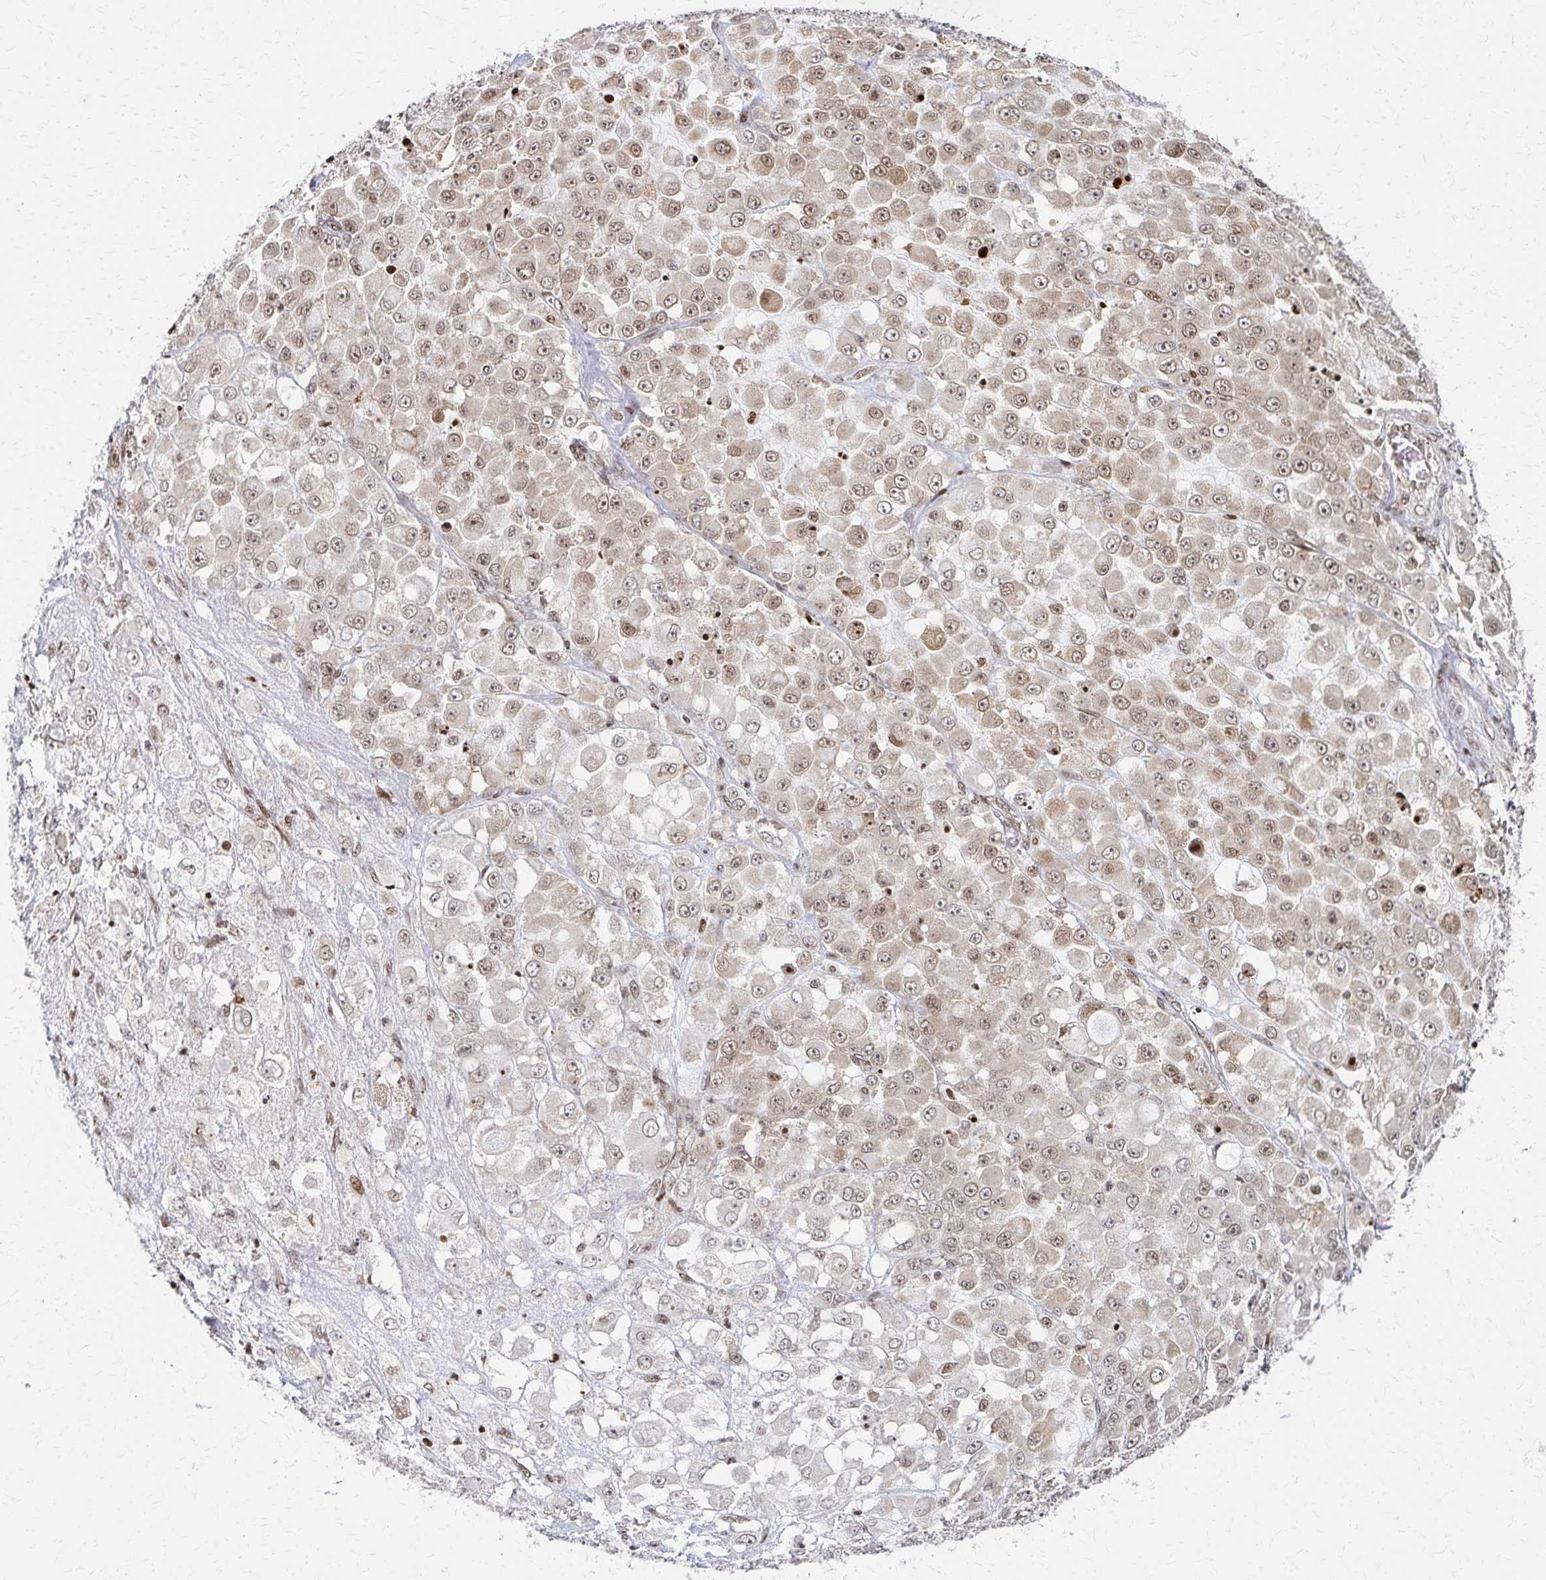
{"staining": {"intensity": "weak", "quantity": "25%-75%", "location": "nuclear"}, "tissue": "stomach cancer", "cell_type": "Tumor cells", "image_type": "cancer", "snomed": [{"axis": "morphology", "description": "Adenocarcinoma, NOS"}, {"axis": "topography", "description": "Stomach"}], "caption": "Immunohistochemistry (IHC) of stomach cancer demonstrates low levels of weak nuclear expression in approximately 25%-75% of tumor cells.", "gene": "PSMD7", "patient": {"sex": "female", "age": 76}}